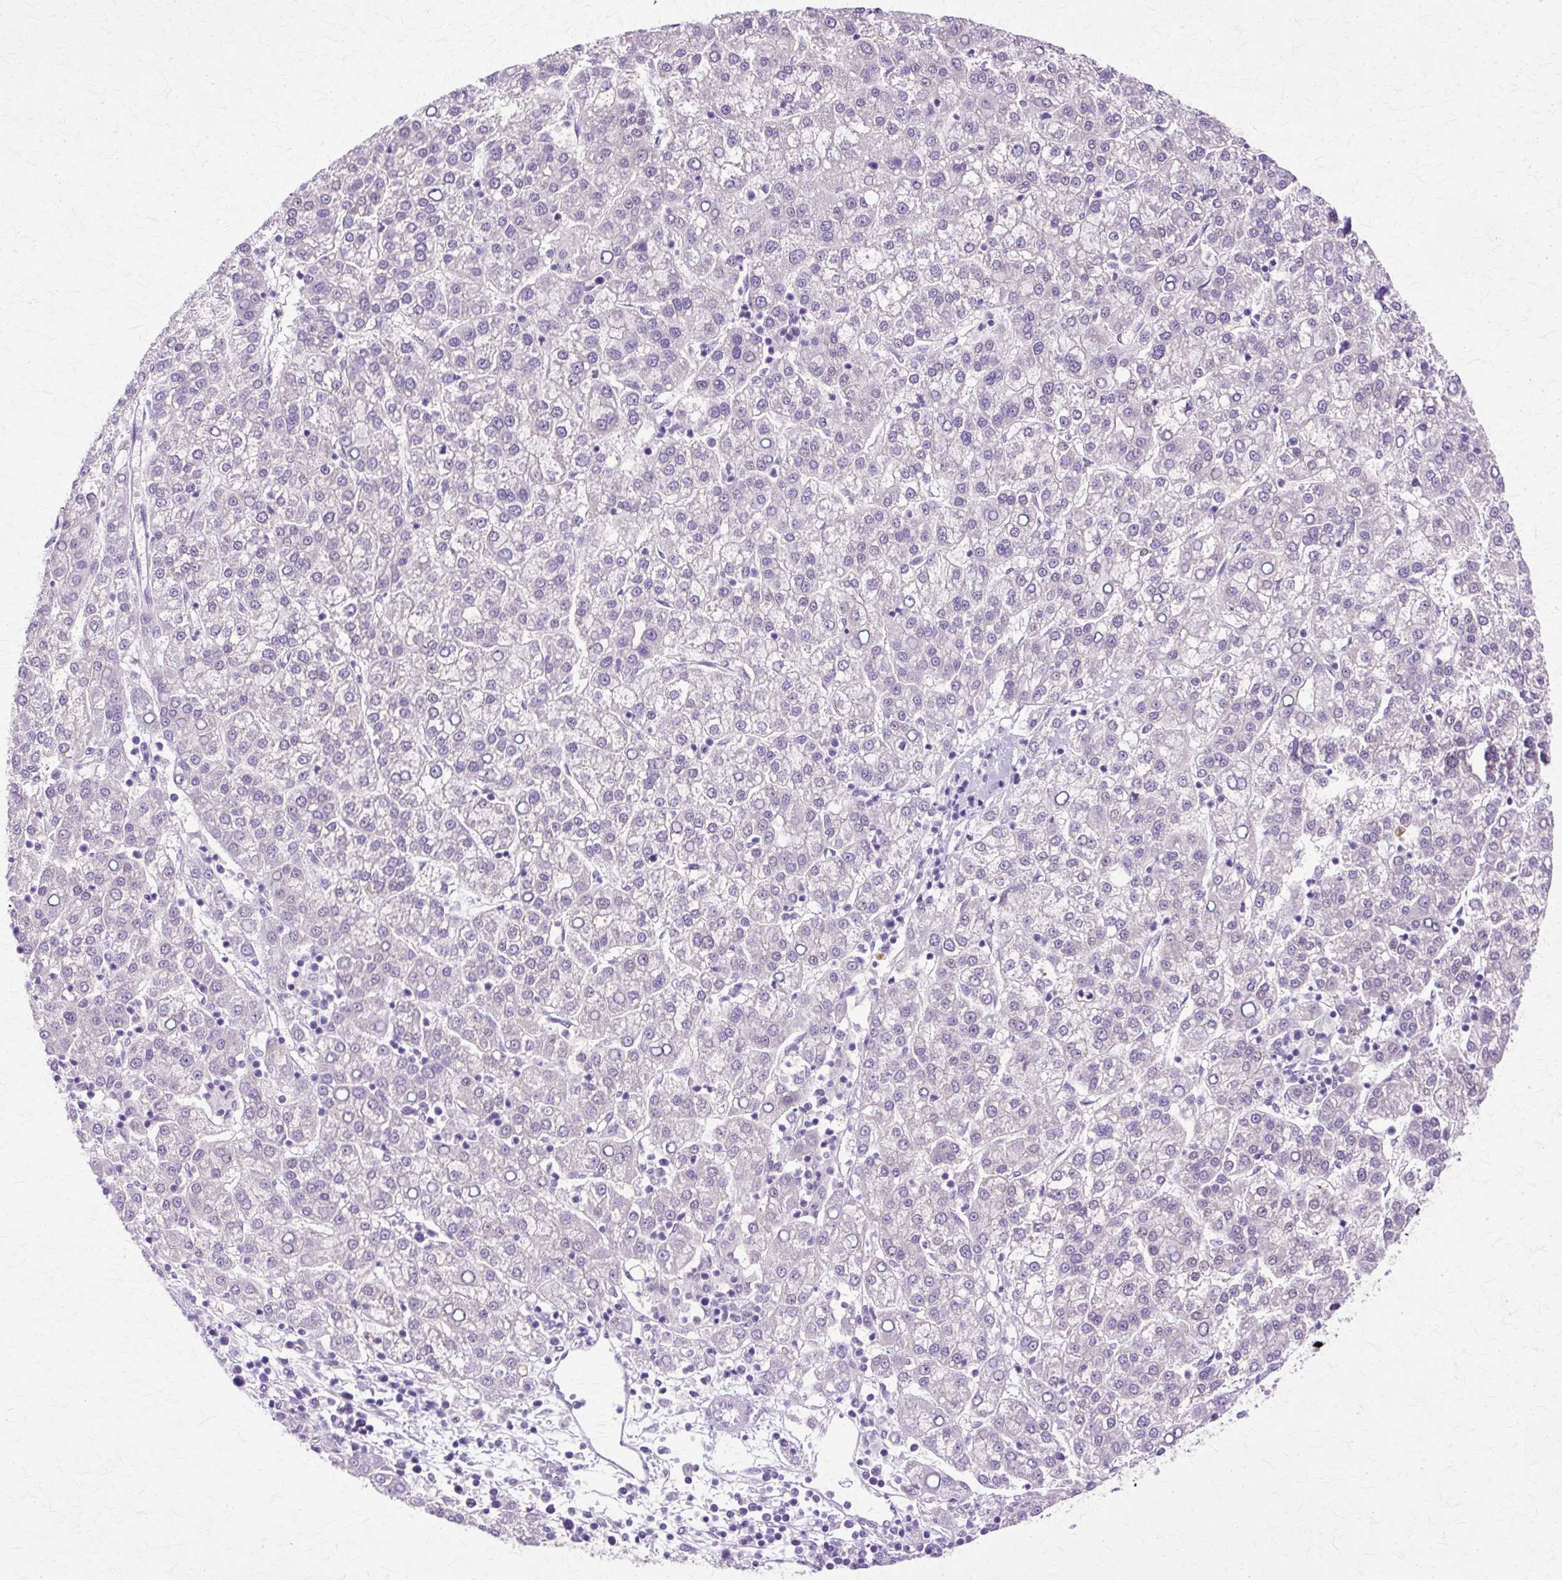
{"staining": {"intensity": "negative", "quantity": "none", "location": "none"}, "tissue": "liver cancer", "cell_type": "Tumor cells", "image_type": "cancer", "snomed": [{"axis": "morphology", "description": "Carcinoma, Hepatocellular, NOS"}, {"axis": "topography", "description": "Liver"}], "caption": "A histopathology image of liver cancer (hepatocellular carcinoma) stained for a protein displays no brown staining in tumor cells. Brightfield microscopy of immunohistochemistry (IHC) stained with DAB (brown) and hematoxylin (blue), captured at high magnification.", "gene": "HSPA8", "patient": {"sex": "female", "age": 58}}